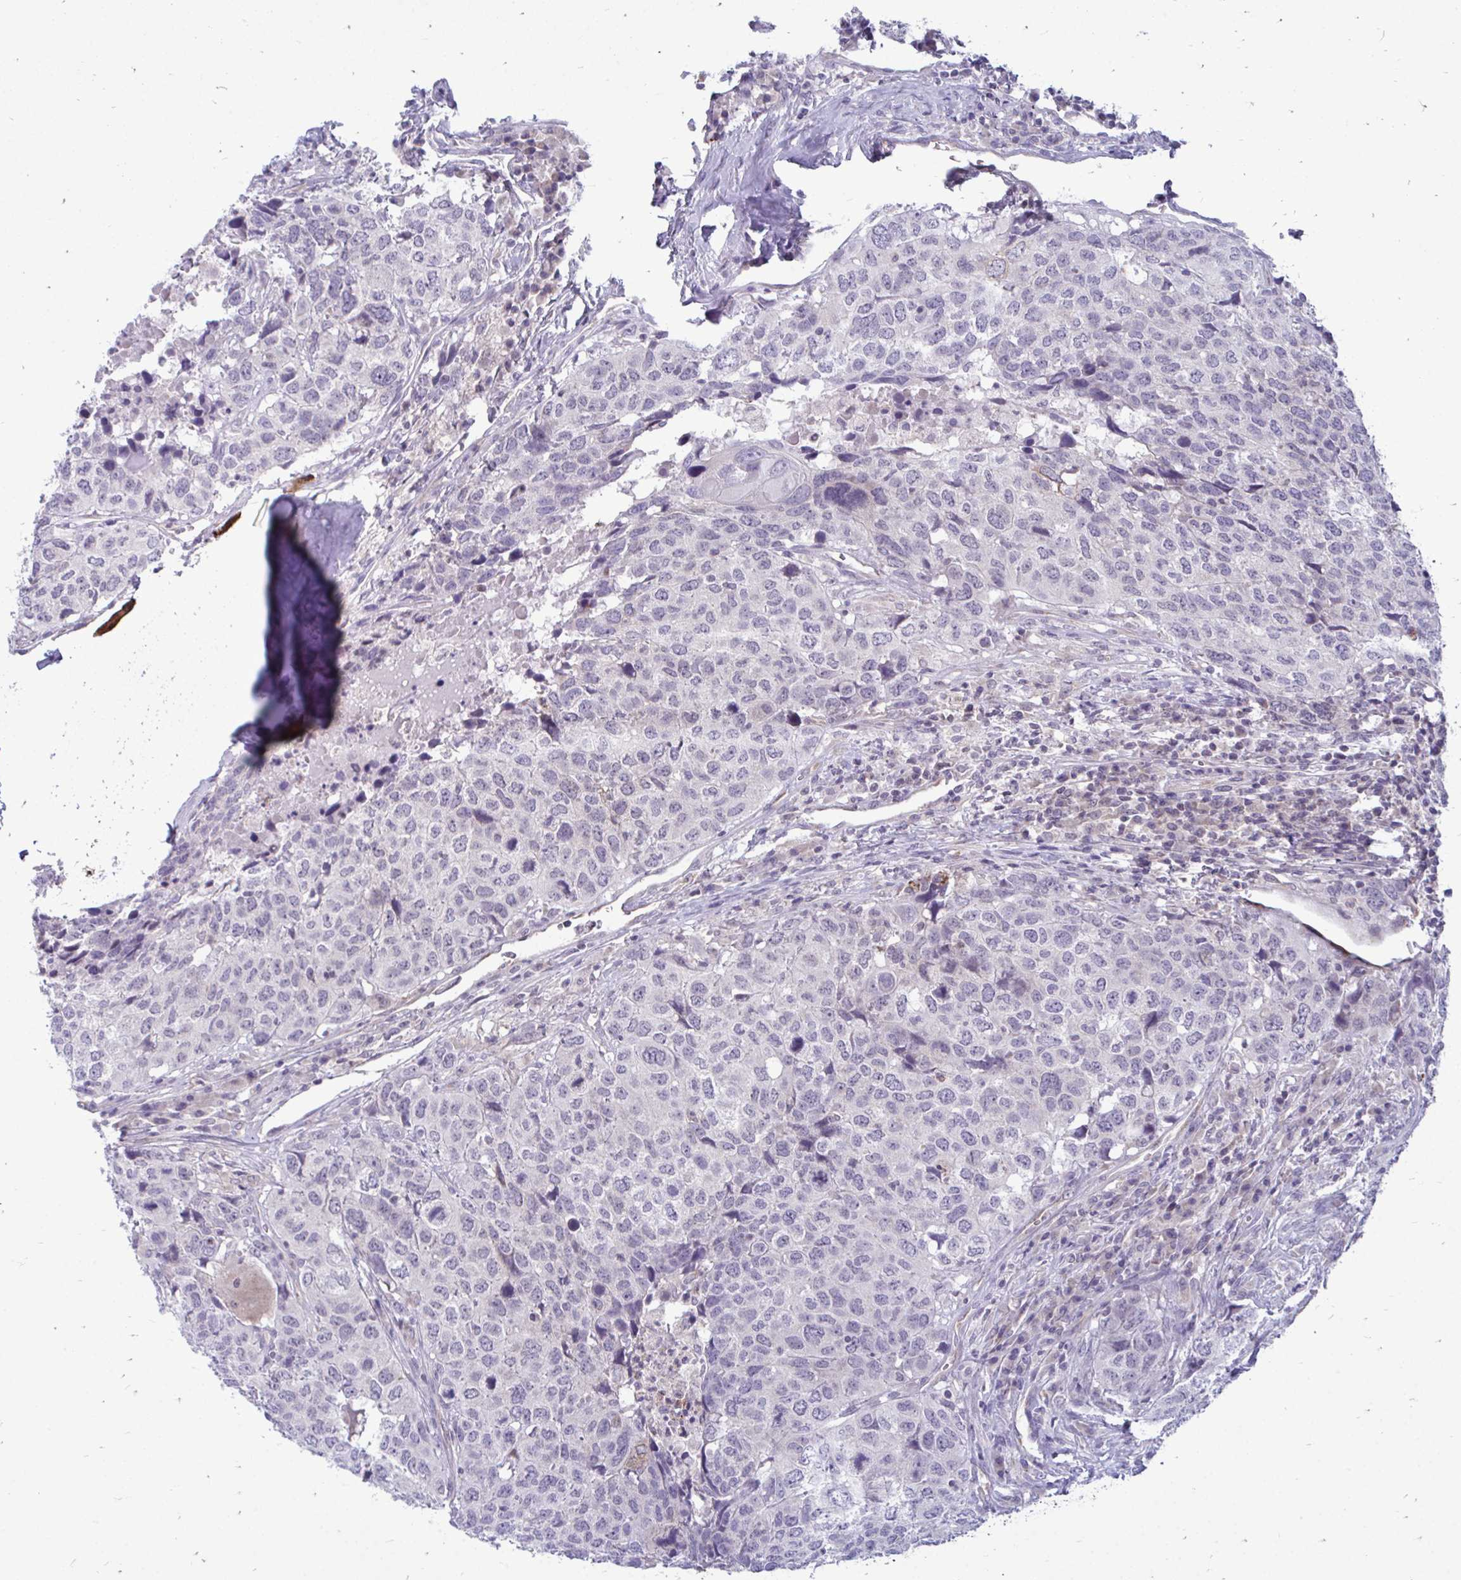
{"staining": {"intensity": "negative", "quantity": "none", "location": "none"}, "tissue": "head and neck cancer", "cell_type": "Tumor cells", "image_type": "cancer", "snomed": [{"axis": "morphology", "description": "Normal tissue, NOS"}, {"axis": "morphology", "description": "Squamous cell carcinoma, NOS"}, {"axis": "topography", "description": "Skeletal muscle"}, {"axis": "topography", "description": "Vascular tissue"}, {"axis": "topography", "description": "Peripheral nerve tissue"}, {"axis": "topography", "description": "Head-Neck"}], "caption": "Immunohistochemistry of human head and neck squamous cell carcinoma reveals no staining in tumor cells.", "gene": "ACSL5", "patient": {"sex": "male", "age": 66}}